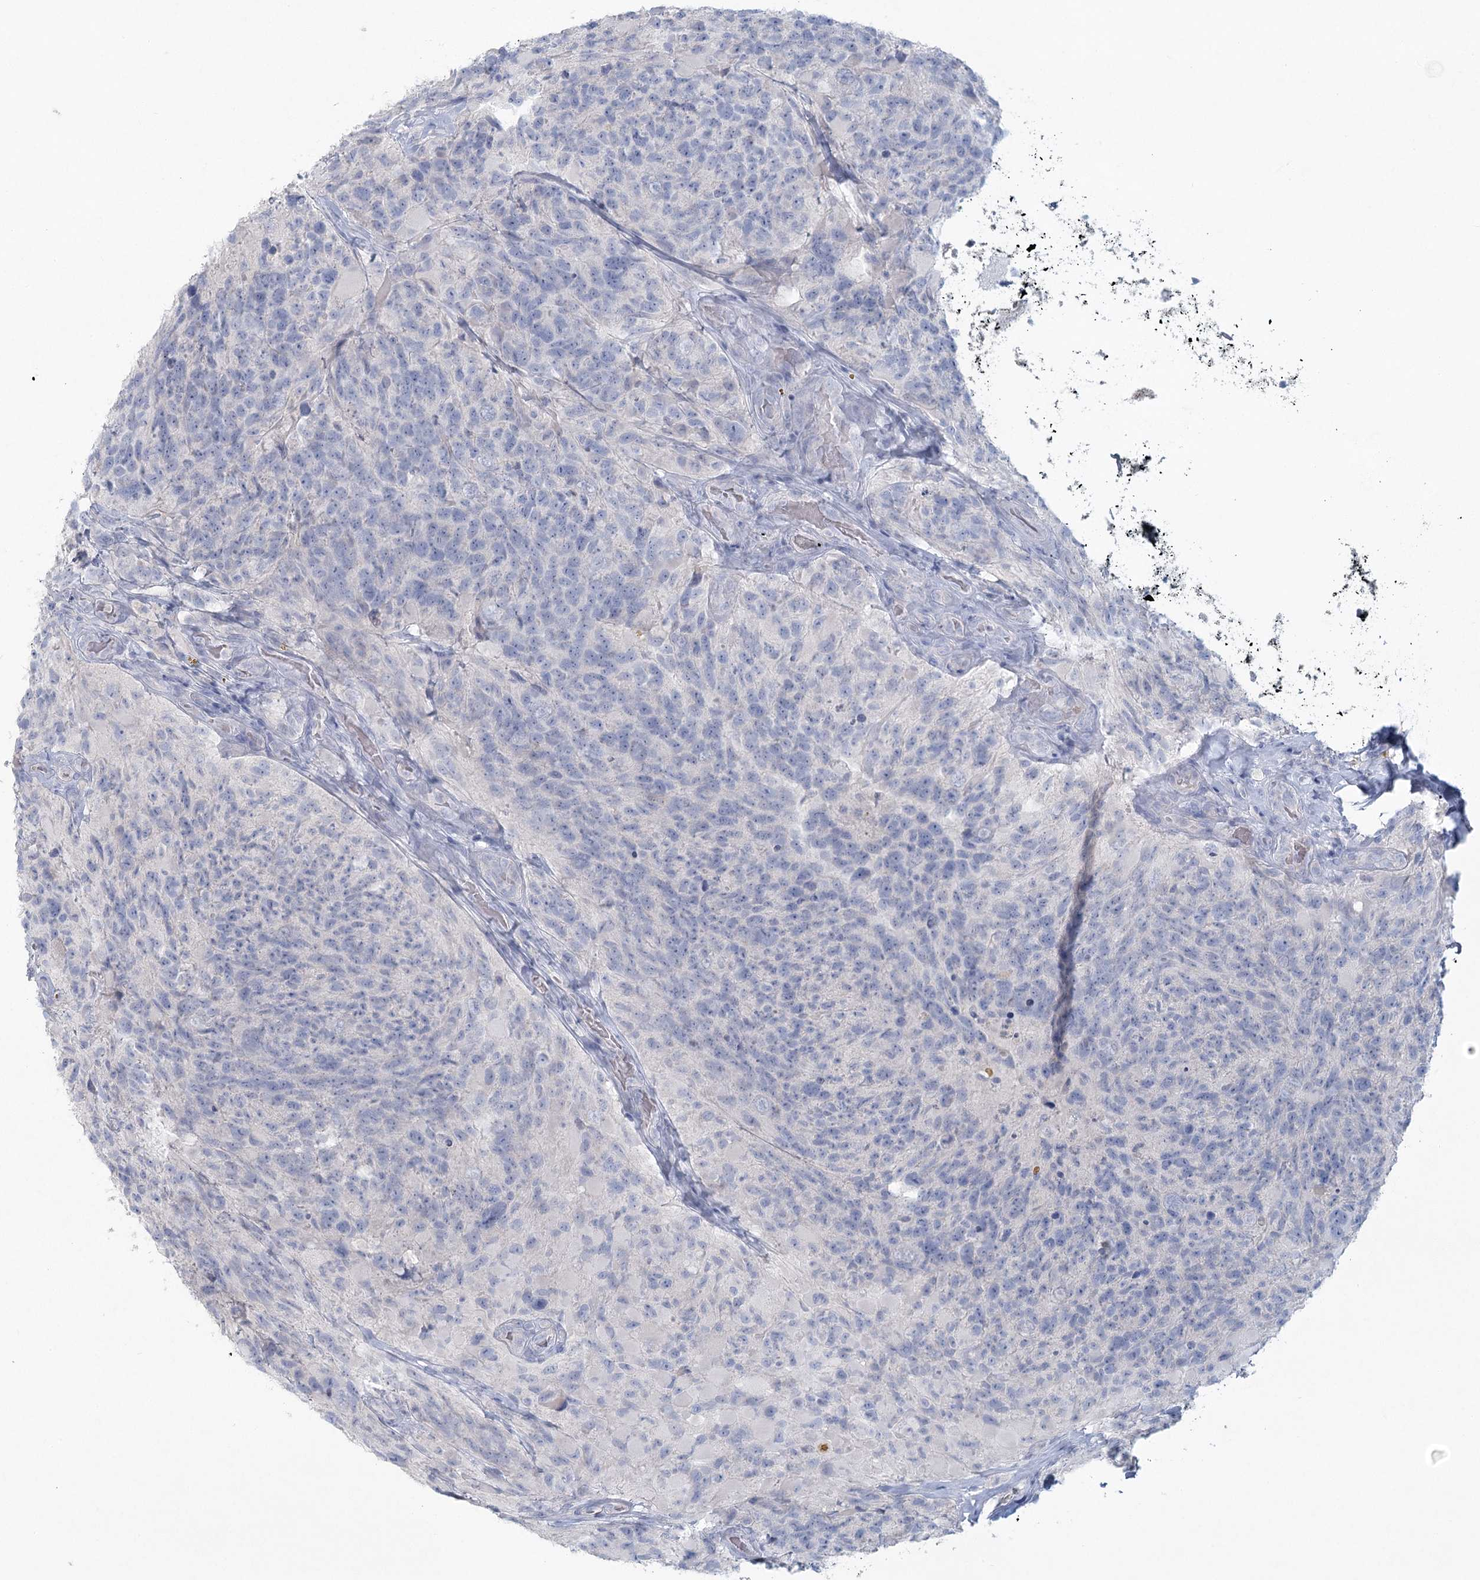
{"staining": {"intensity": "negative", "quantity": "none", "location": "none"}, "tissue": "glioma", "cell_type": "Tumor cells", "image_type": "cancer", "snomed": [{"axis": "morphology", "description": "Glioma, malignant, High grade"}, {"axis": "topography", "description": "Brain"}], "caption": "High magnification brightfield microscopy of glioma stained with DAB (3,3'-diaminobenzidine) (brown) and counterstained with hematoxylin (blue): tumor cells show no significant positivity. (DAB immunohistochemistry (IHC) with hematoxylin counter stain).", "gene": "LRP2BP", "patient": {"sex": "male", "age": 69}}